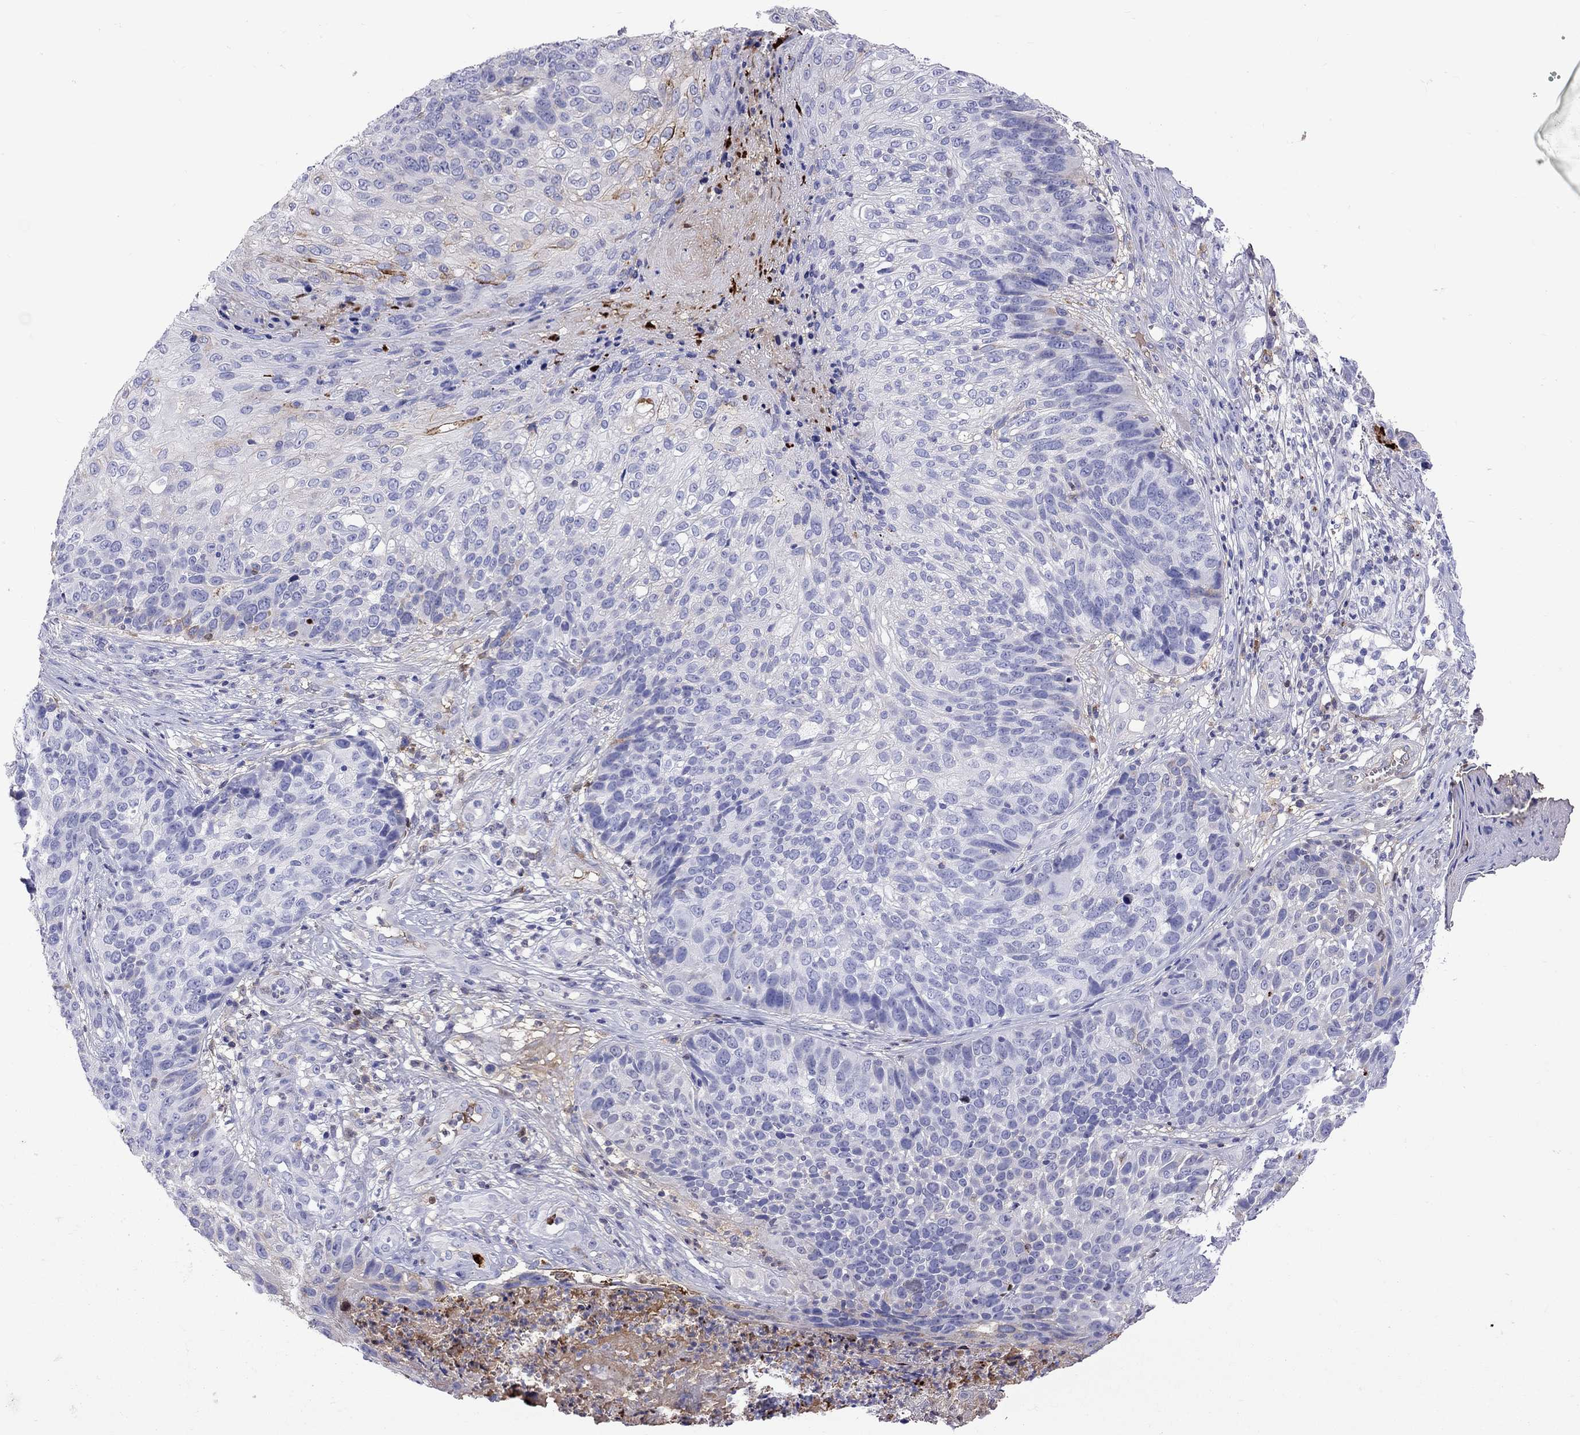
{"staining": {"intensity": "negative", "quantity": "none", "location": "none"}, "tissue": "skin cancer", "cell_type": "Tumor cells", "image_type": "cancer", "snomed": [{"axis": "morphology", "description": "Squamous cell carcinoma, NOS"}, {"axis": "topography", "description": "Skin"}], "caption": "This image is of squamous cell carcinoma (skin) stained with immunohistochemistry (IHC) to label a protein in brown with the nuclei are counter-stained blue. There is no positivity in tumor cells. (Stains: DAB immunohistochemistry with hematoxylin counter stain, Microscopy: brightfield microscopy at high magnification).", "gene": "SERPINA3", "patient": {"sex": "male", "age": 92}}